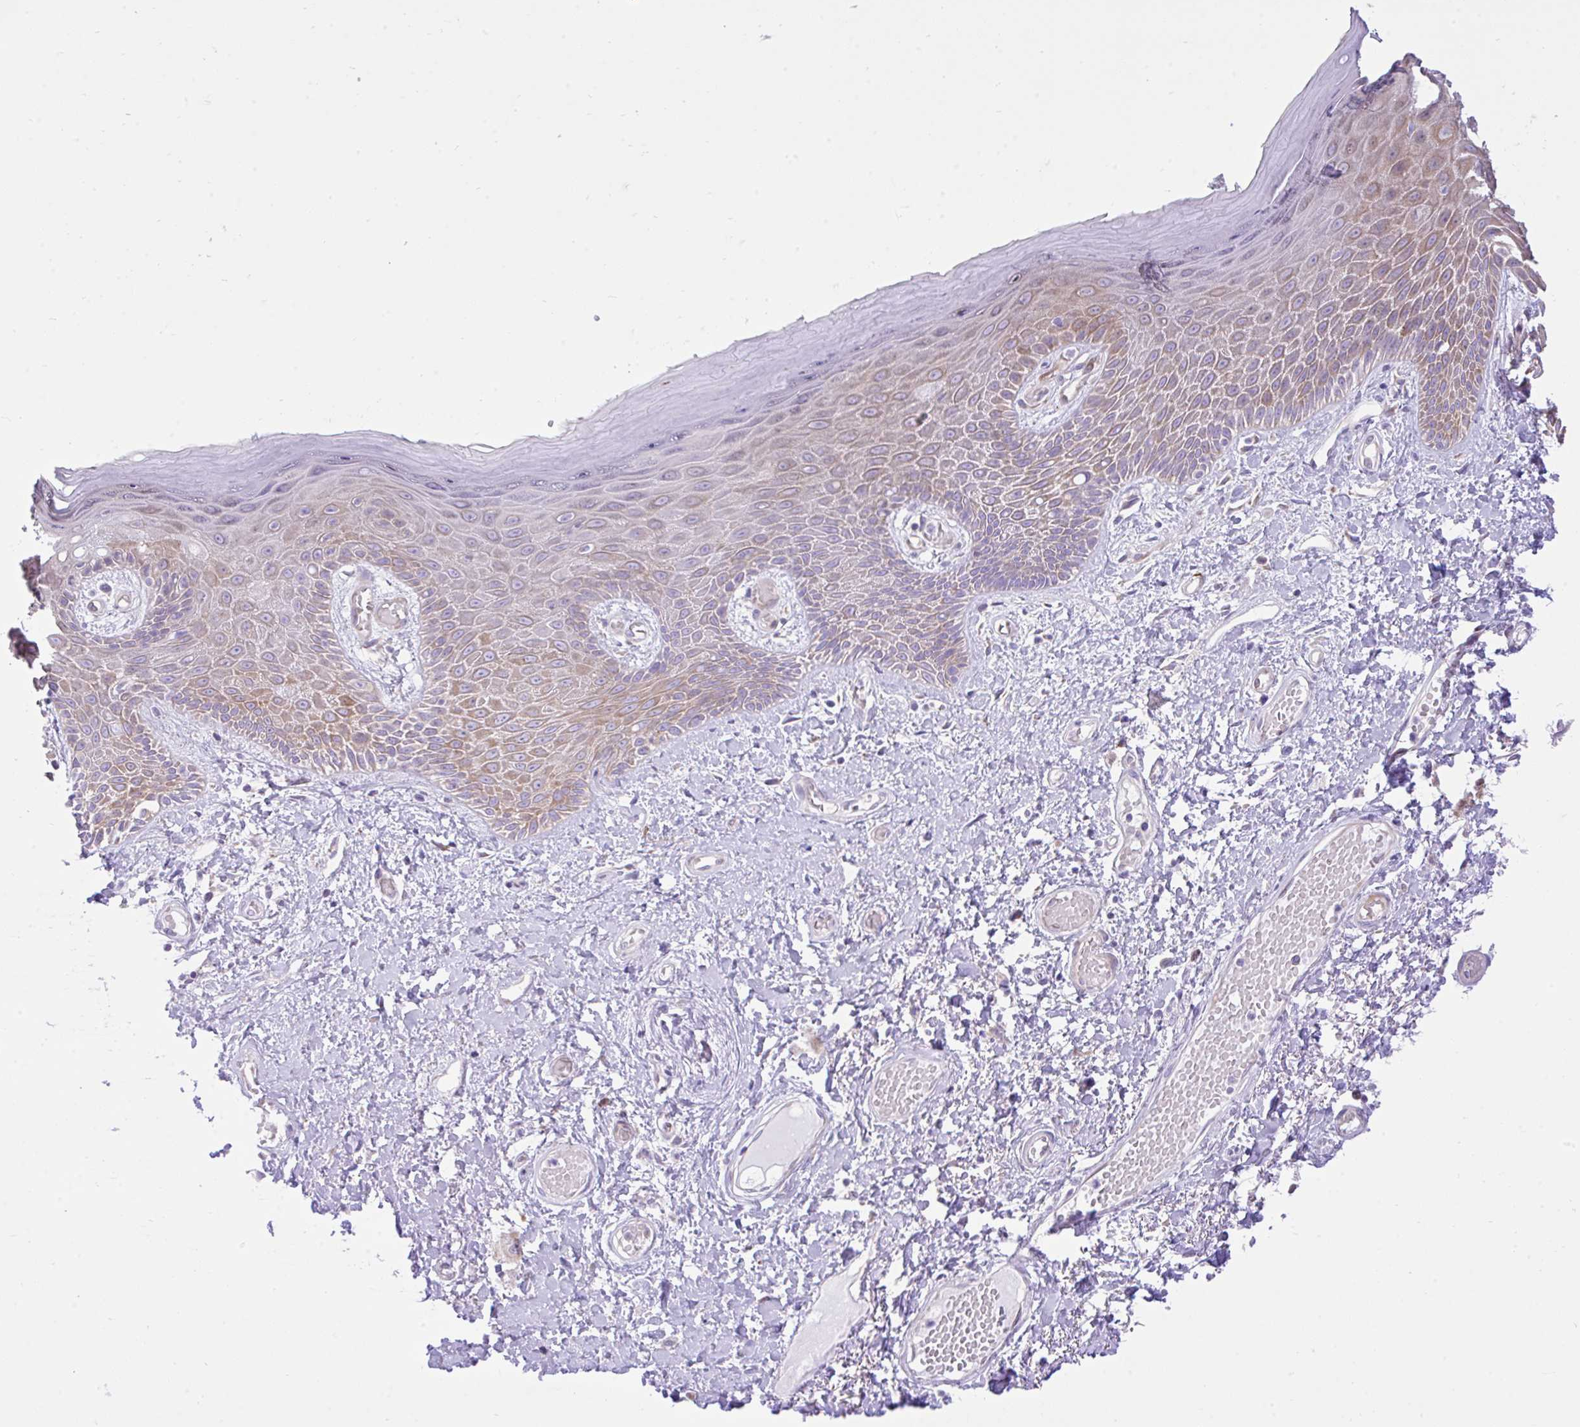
{"staining": {"intensity": "moderate", "quantity": "25%-75%", "location": "cytoplasmic/membranous"}, "tissue": "skin", "cell_type": "Epidermal cells", "image_type": "normal", "snomed": [{"axis": "morphology", "description": "Normal tissue, NOS"}, {"axis": "topography", "description": "Anal"}, {"axis": "topography", "description": "Peripheral nerve tissue"}], "caption": "A photomicrograph showing moderate cytoplasmic/membranous expression in about 25%-75% of epidermal cells in benign skin, as visualized by brown immunohistochemical staining.", "gene": "EEF1A1", "patient": {"sex": "male", "age": 78}}